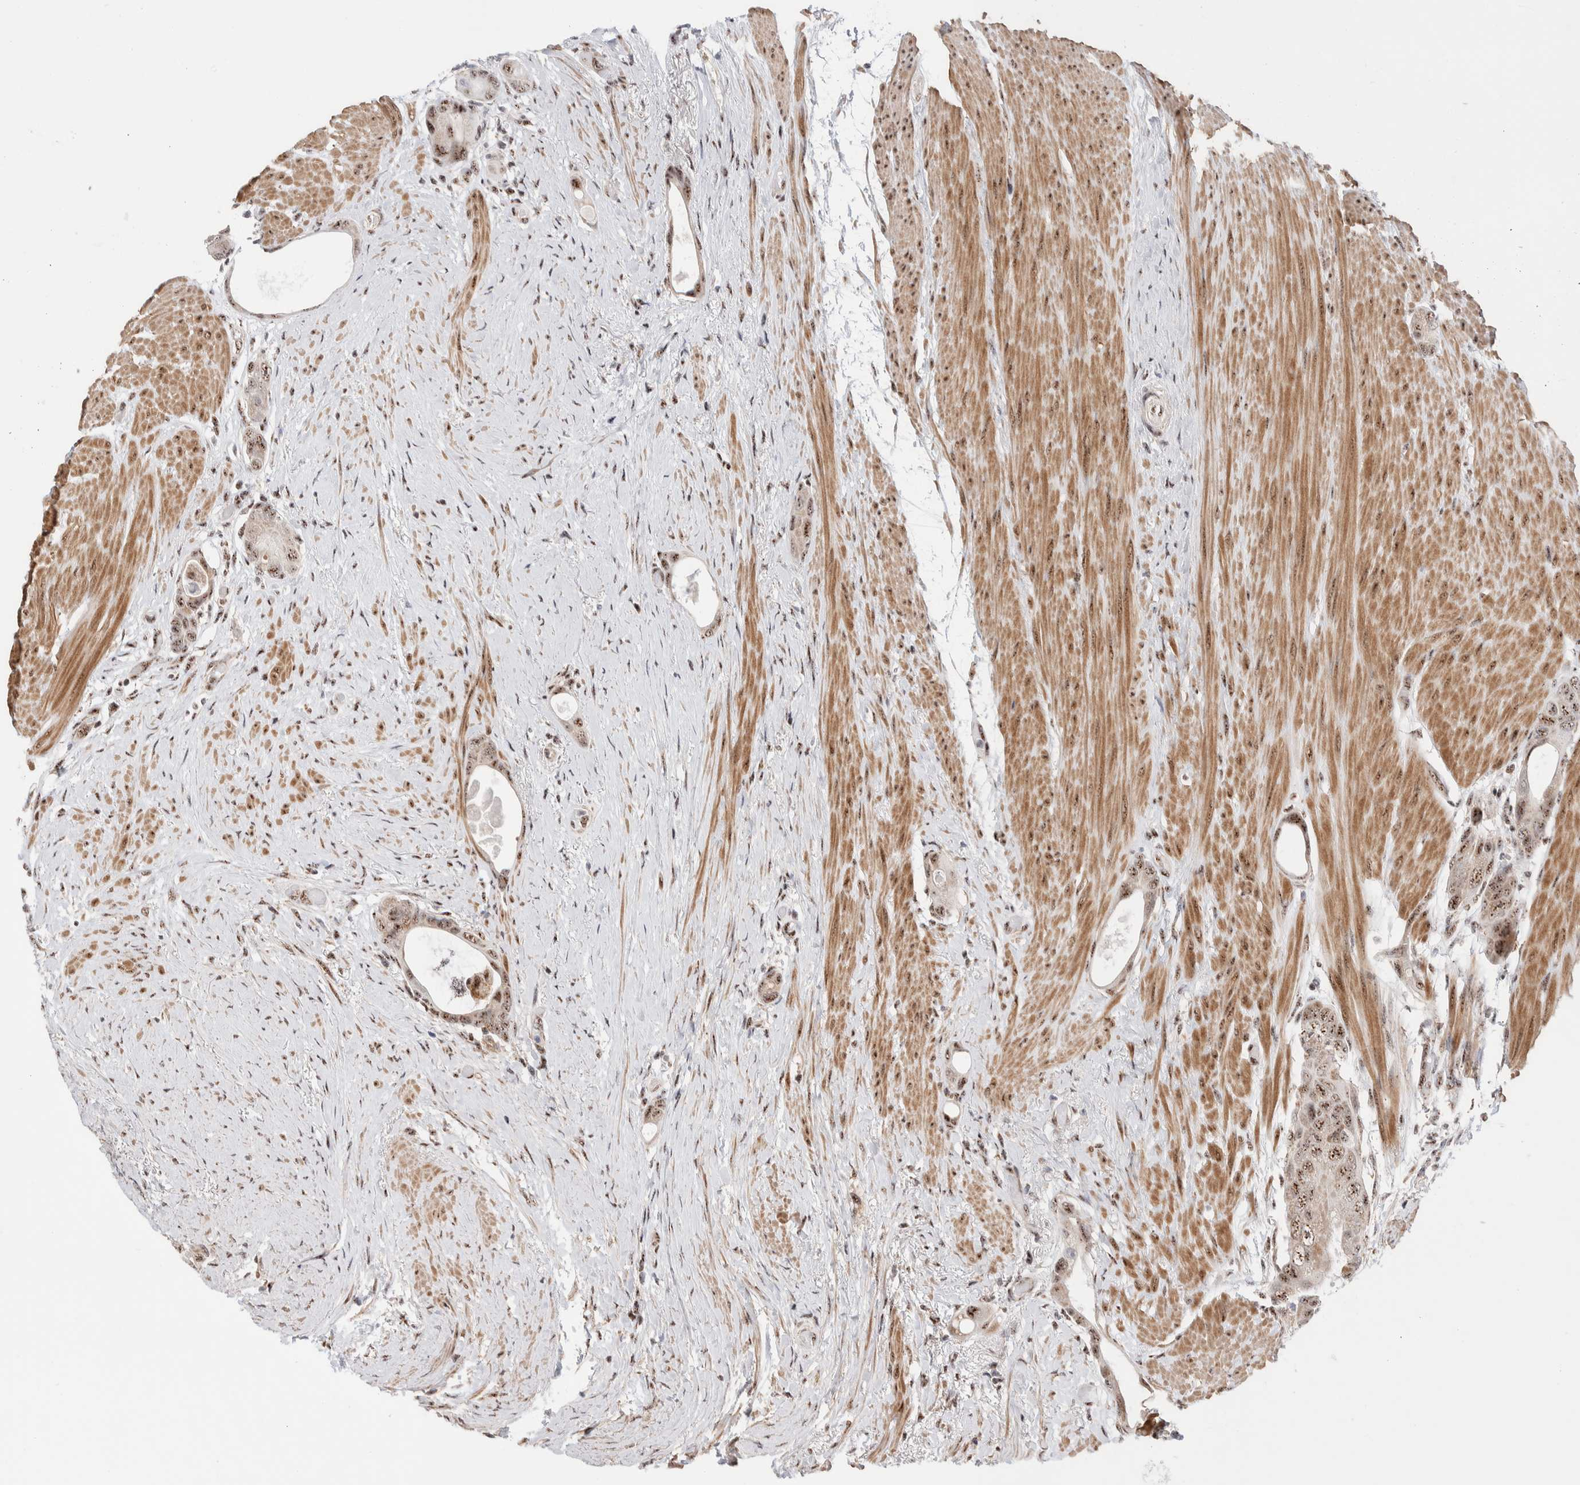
{"staining": {"intensity": "moderate", "quantity": ">75%", "location": "nuclear"}, "tissue": "colorectal cancer", "cell_type": "Tumor cells", "image_type": "cancer", "snomed": [{"axis": "morphology", "description": "Adenocarcinoma, NOS"}, {"axis": "topography", "description": "Rectum"}], "caption": "Immunohistochemistry (IHC) (DAB (3,3'-diaminobenzidine)) staining of colorectal adenocarcinoma demonstrates moderate nuclear protein expression in approximately >75% of tumor cells. (brown staining indicates protein expression, while blue staining denotes nuclei).", "gene": "ZNF695", "patient": {"sex": "male", "age": 51}}